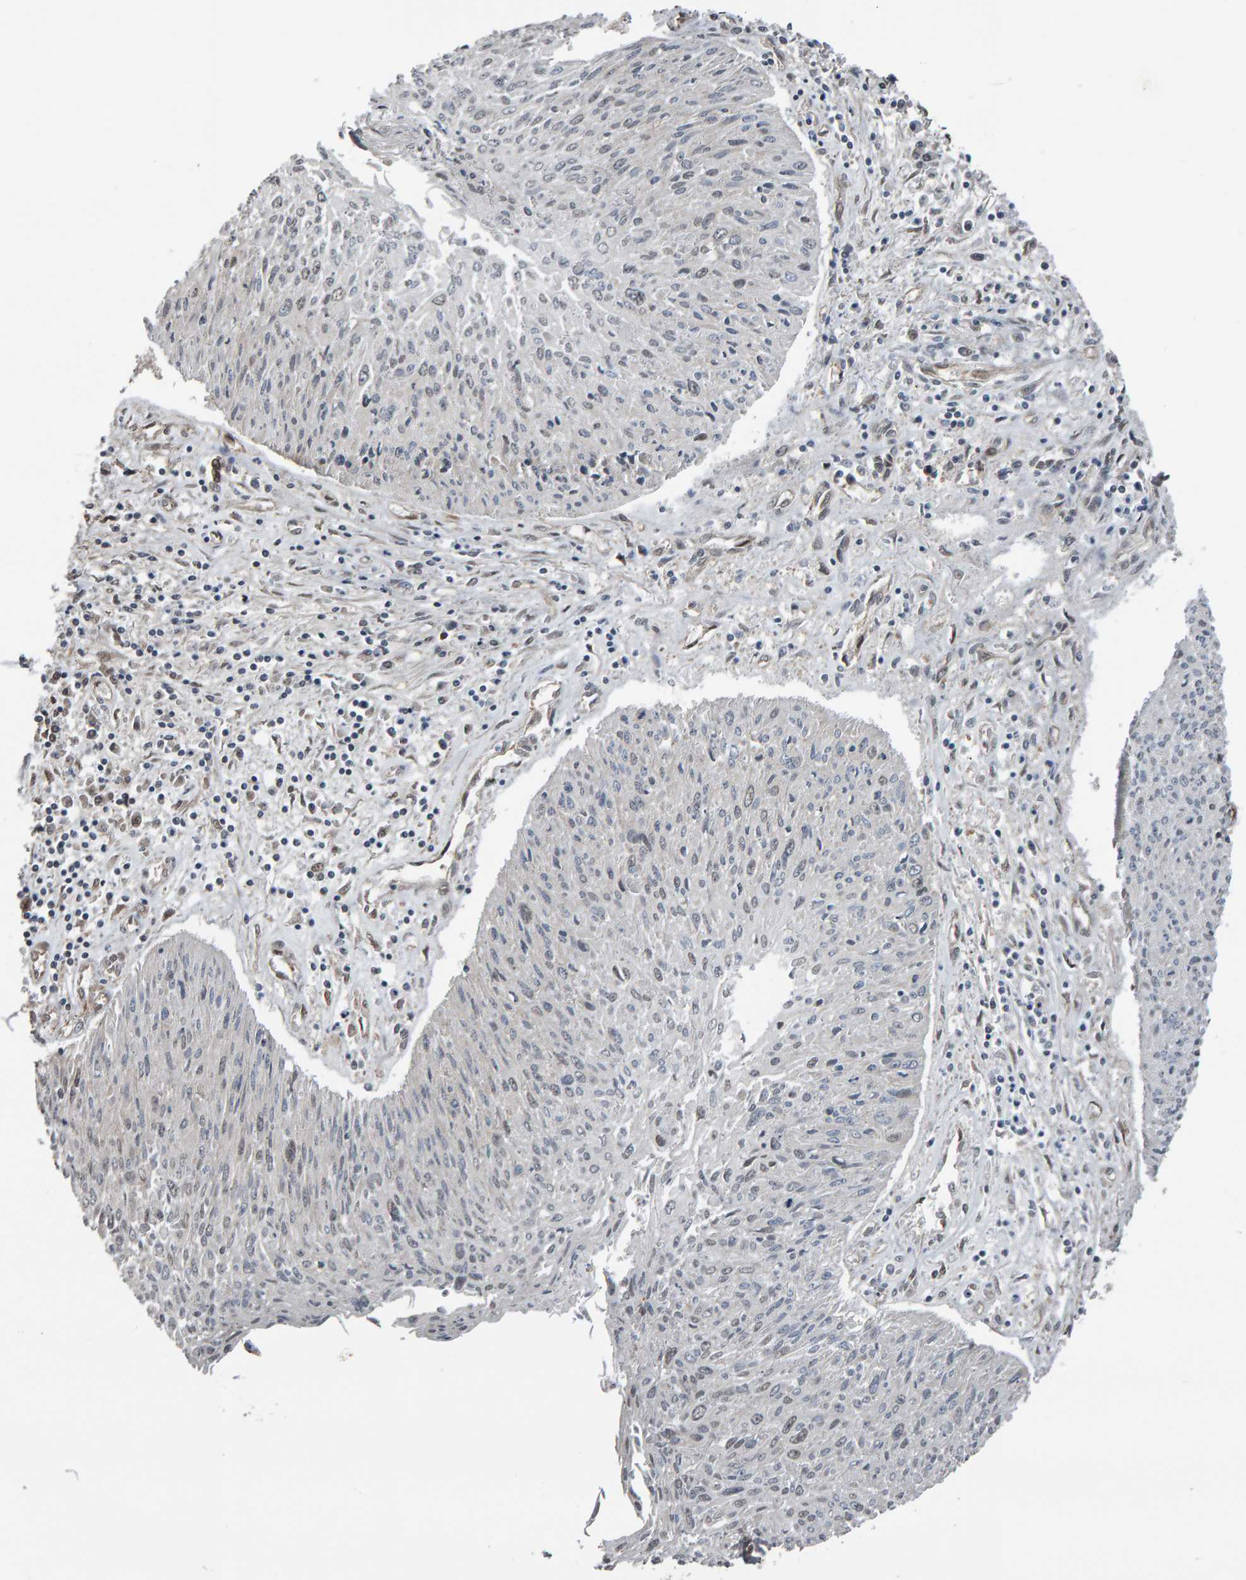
{"staining": {"intensity": "weak", "quantity": "25%-75%", "location": "nuclear"}, "tissue": "cervical cancer", "cell_type": "Tumor cells", "image_type": "cancer", "snomed": [{"axis": "morphology", "description": "Squamous cell carcinoma, NOS"}, {"axis": "topography", "description": "Cervix"}], "caption": "Cervical cancer (squamous cell carcinoma) was stained to show a protein in brown. There is low levels of weak nuclear expression in approximately 25%-75% of tumor cells. Ihc stains the protein of interest in brown and the nuclei are stained blue.", "gene": "COASY", "patient": {"sex": "female", "age": 51}}